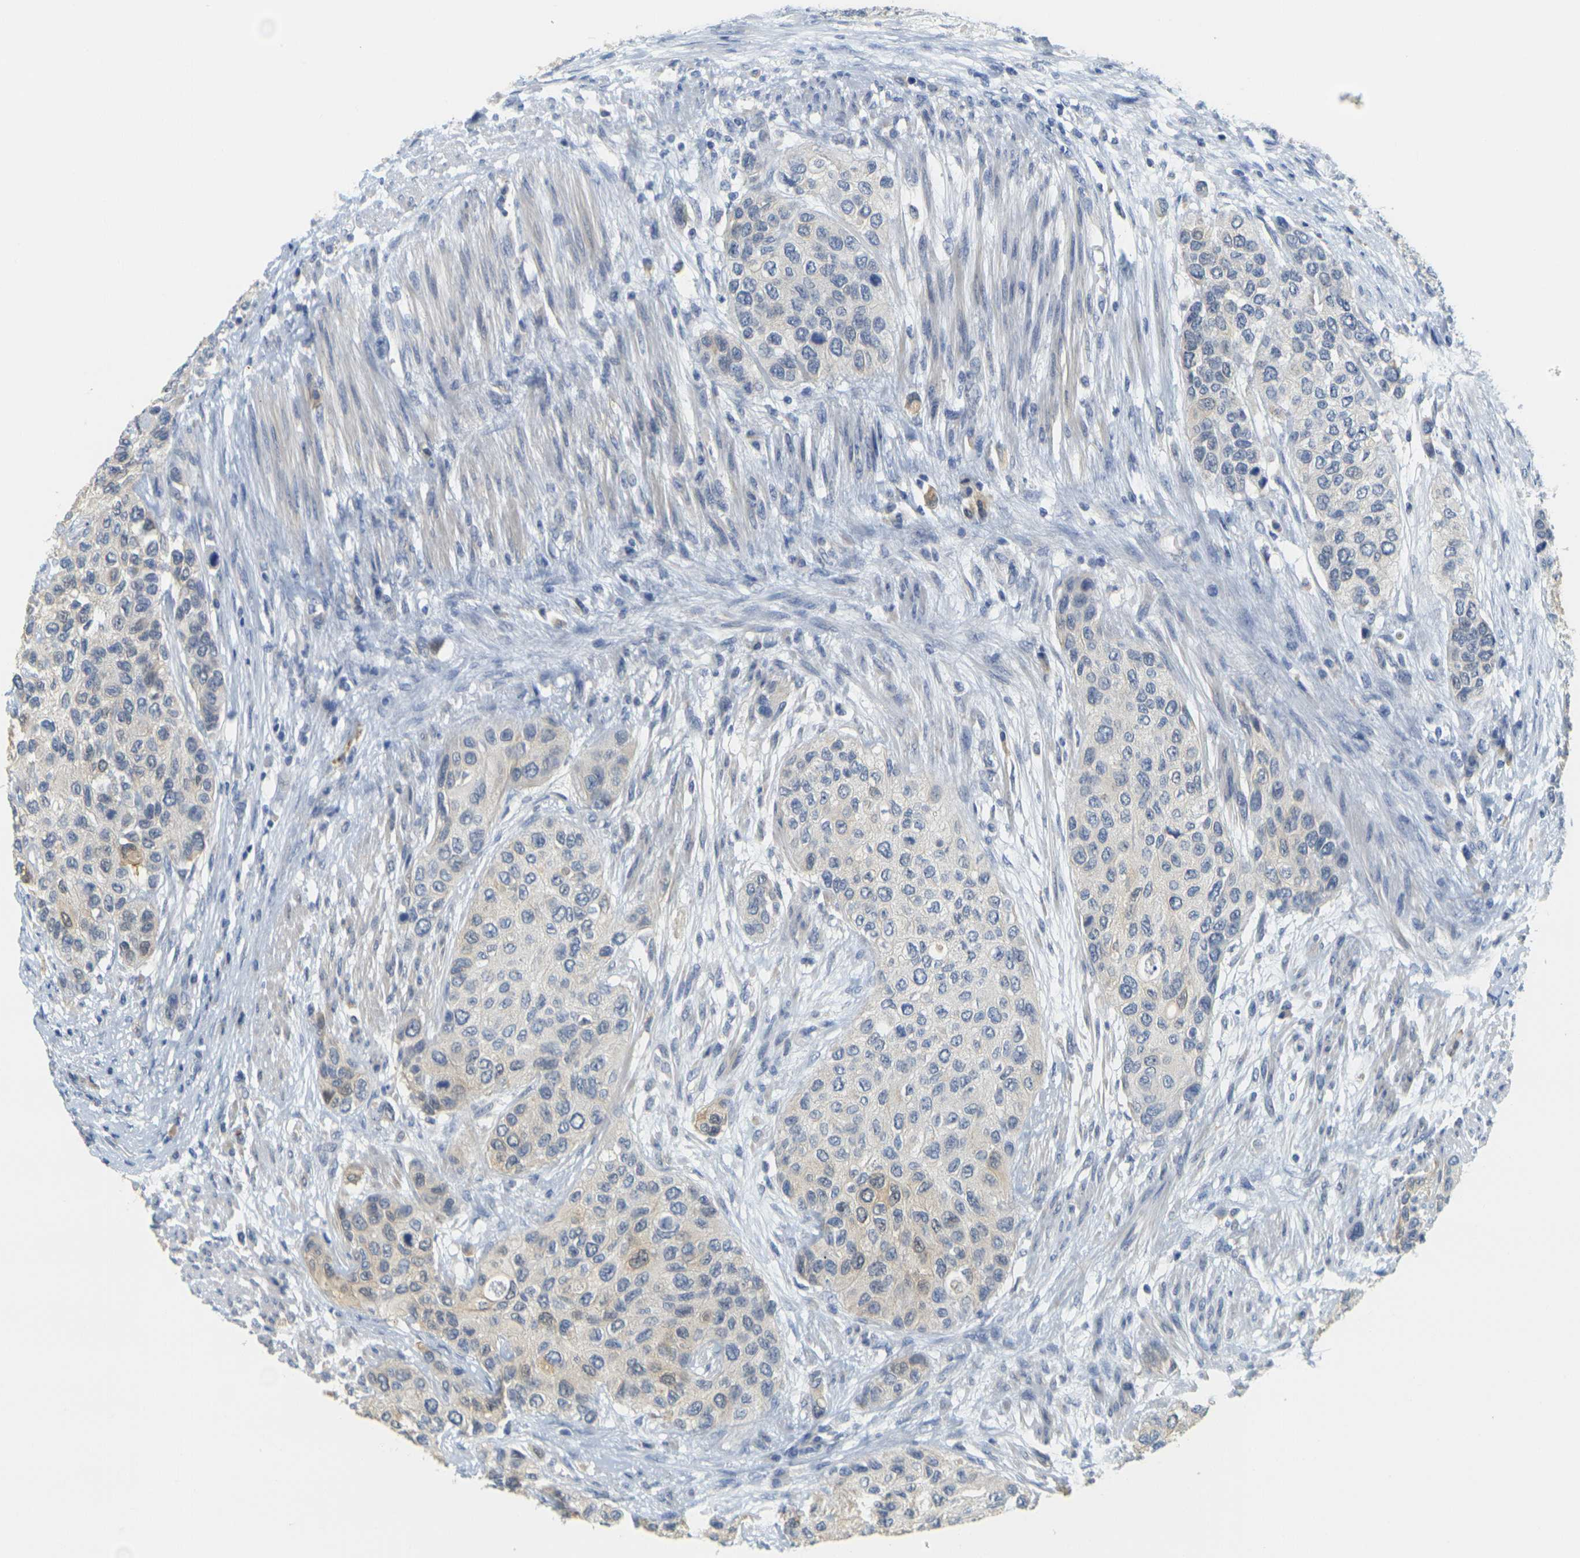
{"staining": {"intensity": "negative", "quantity": "none", "location": "none"}, "tissue": "urothelial cancer", "cell_type": "Tumor cells", "image_type": "cancer", "snomed": [{"axis": "morphology", "description": "Urothelial carcinoma, High grade"}, {"axis": "topography", "description": "Urinary bladder"}], "caption": "Tumor cells show no significant expression in high-grade urothelial carcinoma.", "gene": "GDAP1", "patient": {"sex": "female", "age": 56}}